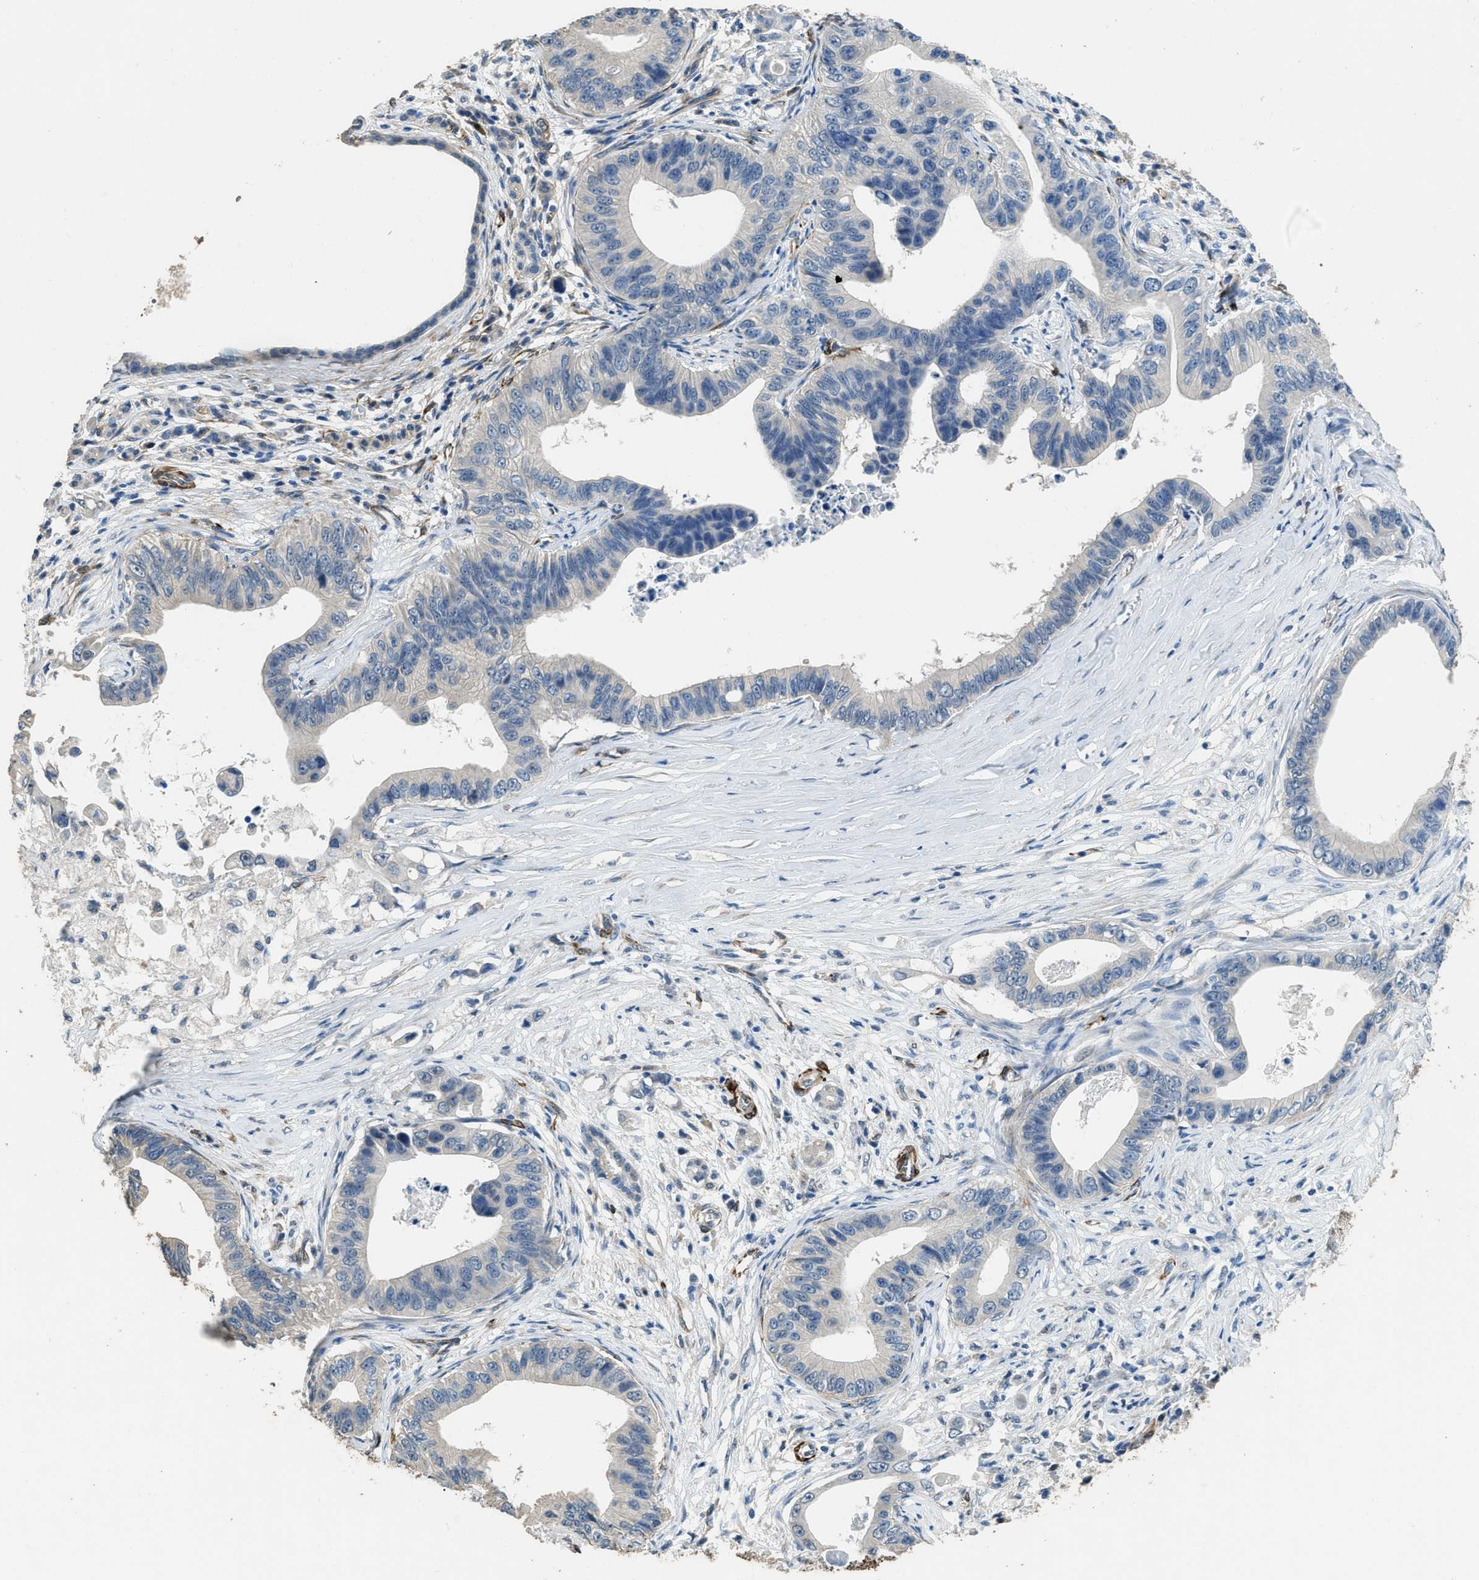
{"staining": {"intensity": "negative", "quantity": "none", "location": "none"}, "tissue": "pancreatic cancer", "cell_type": "Tumor cells", "image_type": "cancer", "snomed": [{"axis": "morphology", "description": "Adenocarcinoma, NOS"}, {"axis": "topography", "description": "Pancreas"}], "caption": "This histopathology image is of pancreatic cancer stained with immunohistochemistry to label a protein in brown with the nuclei are counter-stained blue. There is no staining in tumor cells.", "gene": "SYNM", "patient": {"sex": "male", "age": 77}}